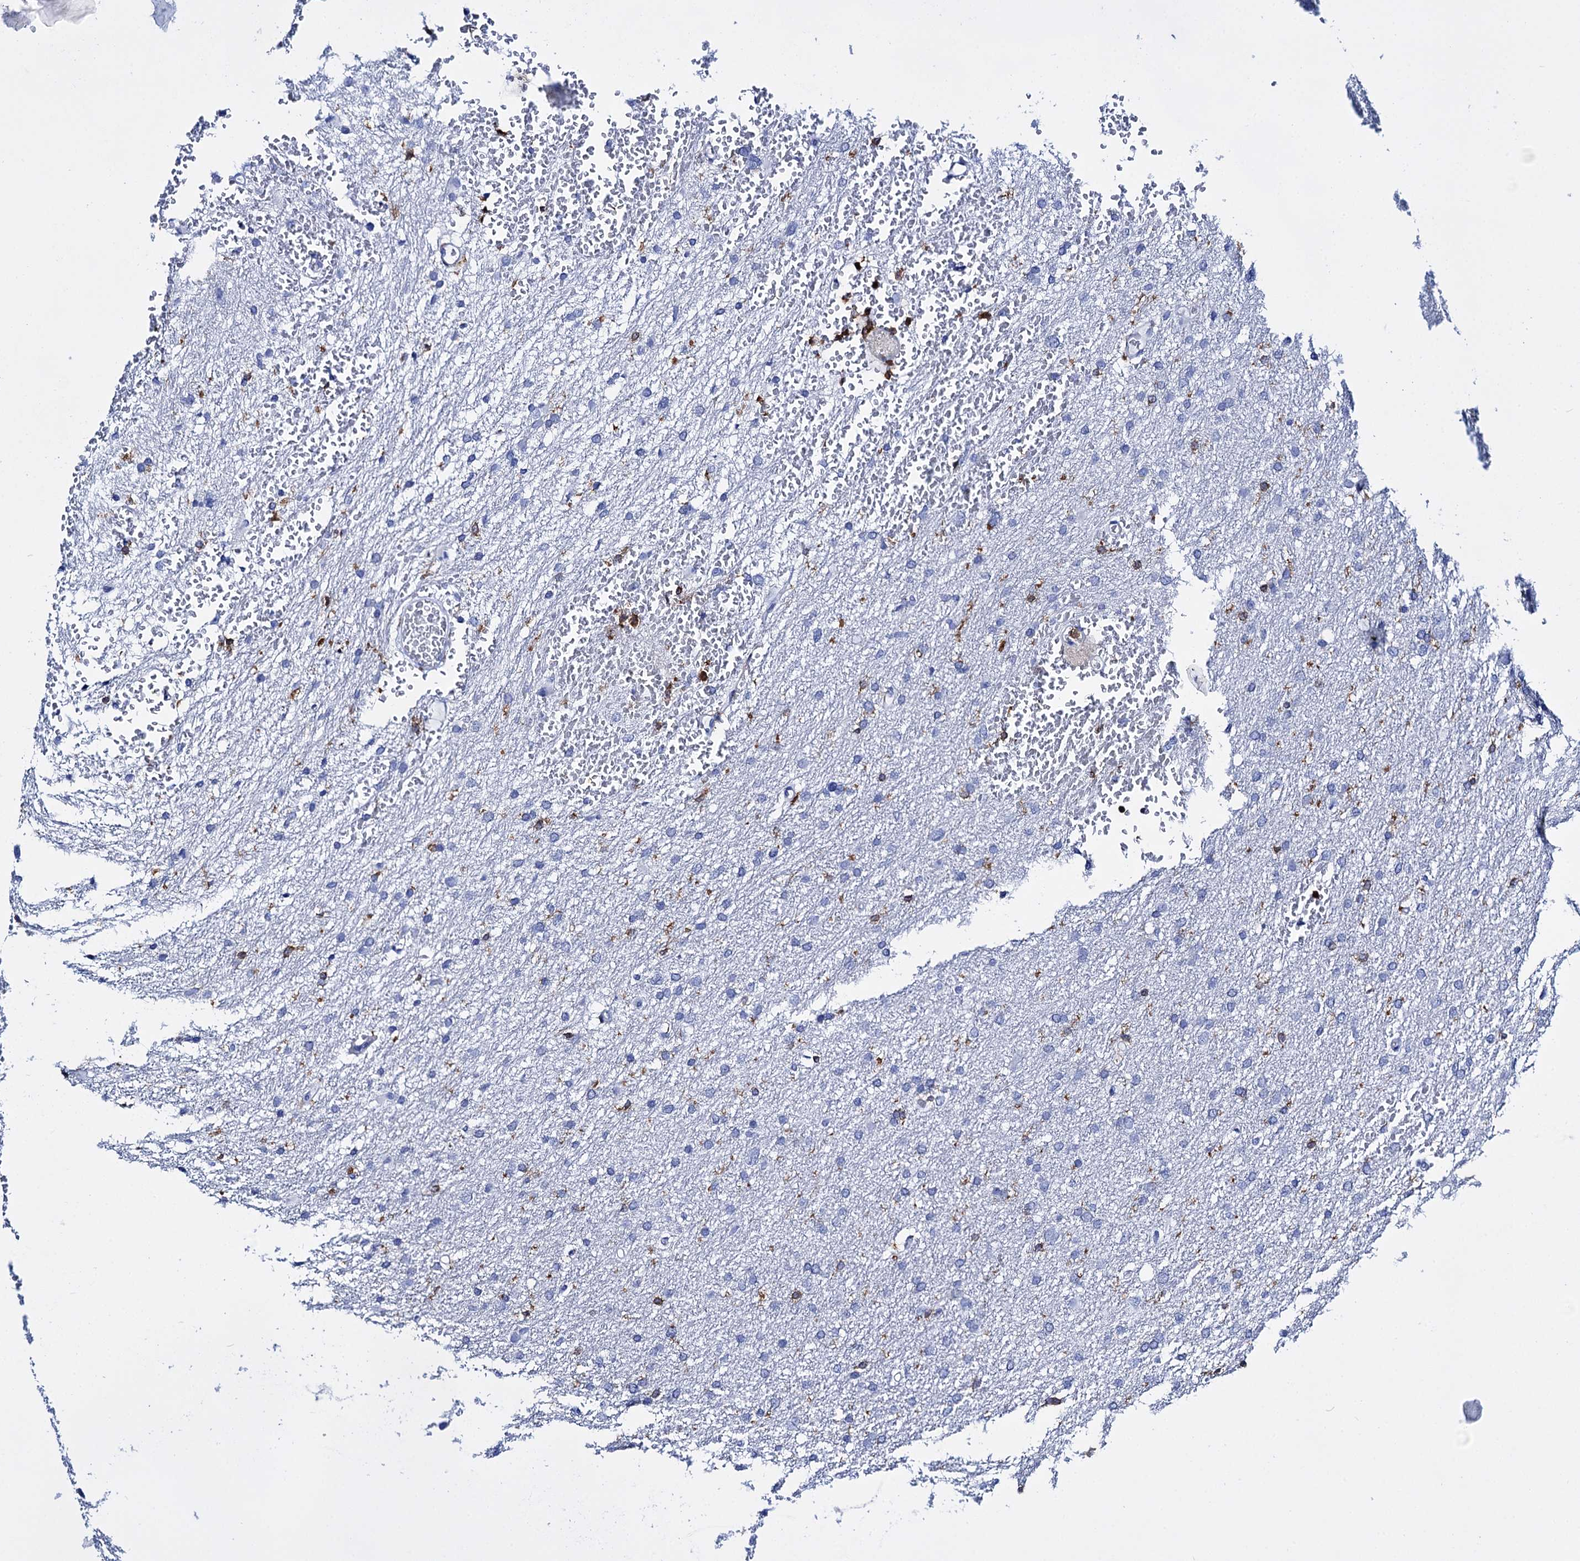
{"staining": {"intensity": "negative", "quantity": "none", "location": "none"}, "tissue": "glioma", "cell_type": "Tumor cells", "image_type": "cancer", "snomed": [{"axis": "morphology", "description": "Glioma, malignant, High grade"}, {"axis": "topography", "description": "Cerebral cortex"}], "caption": "IHC photomicrograph of neoplastic tissue: malignant glioma (high-grade) stained with DAB shows no significant protein positivity in tumor cells. (IHC, brightfield microscopy, high magnification).", "gene": "DEF6", "patient": {"sex": "female", "age": 36}}